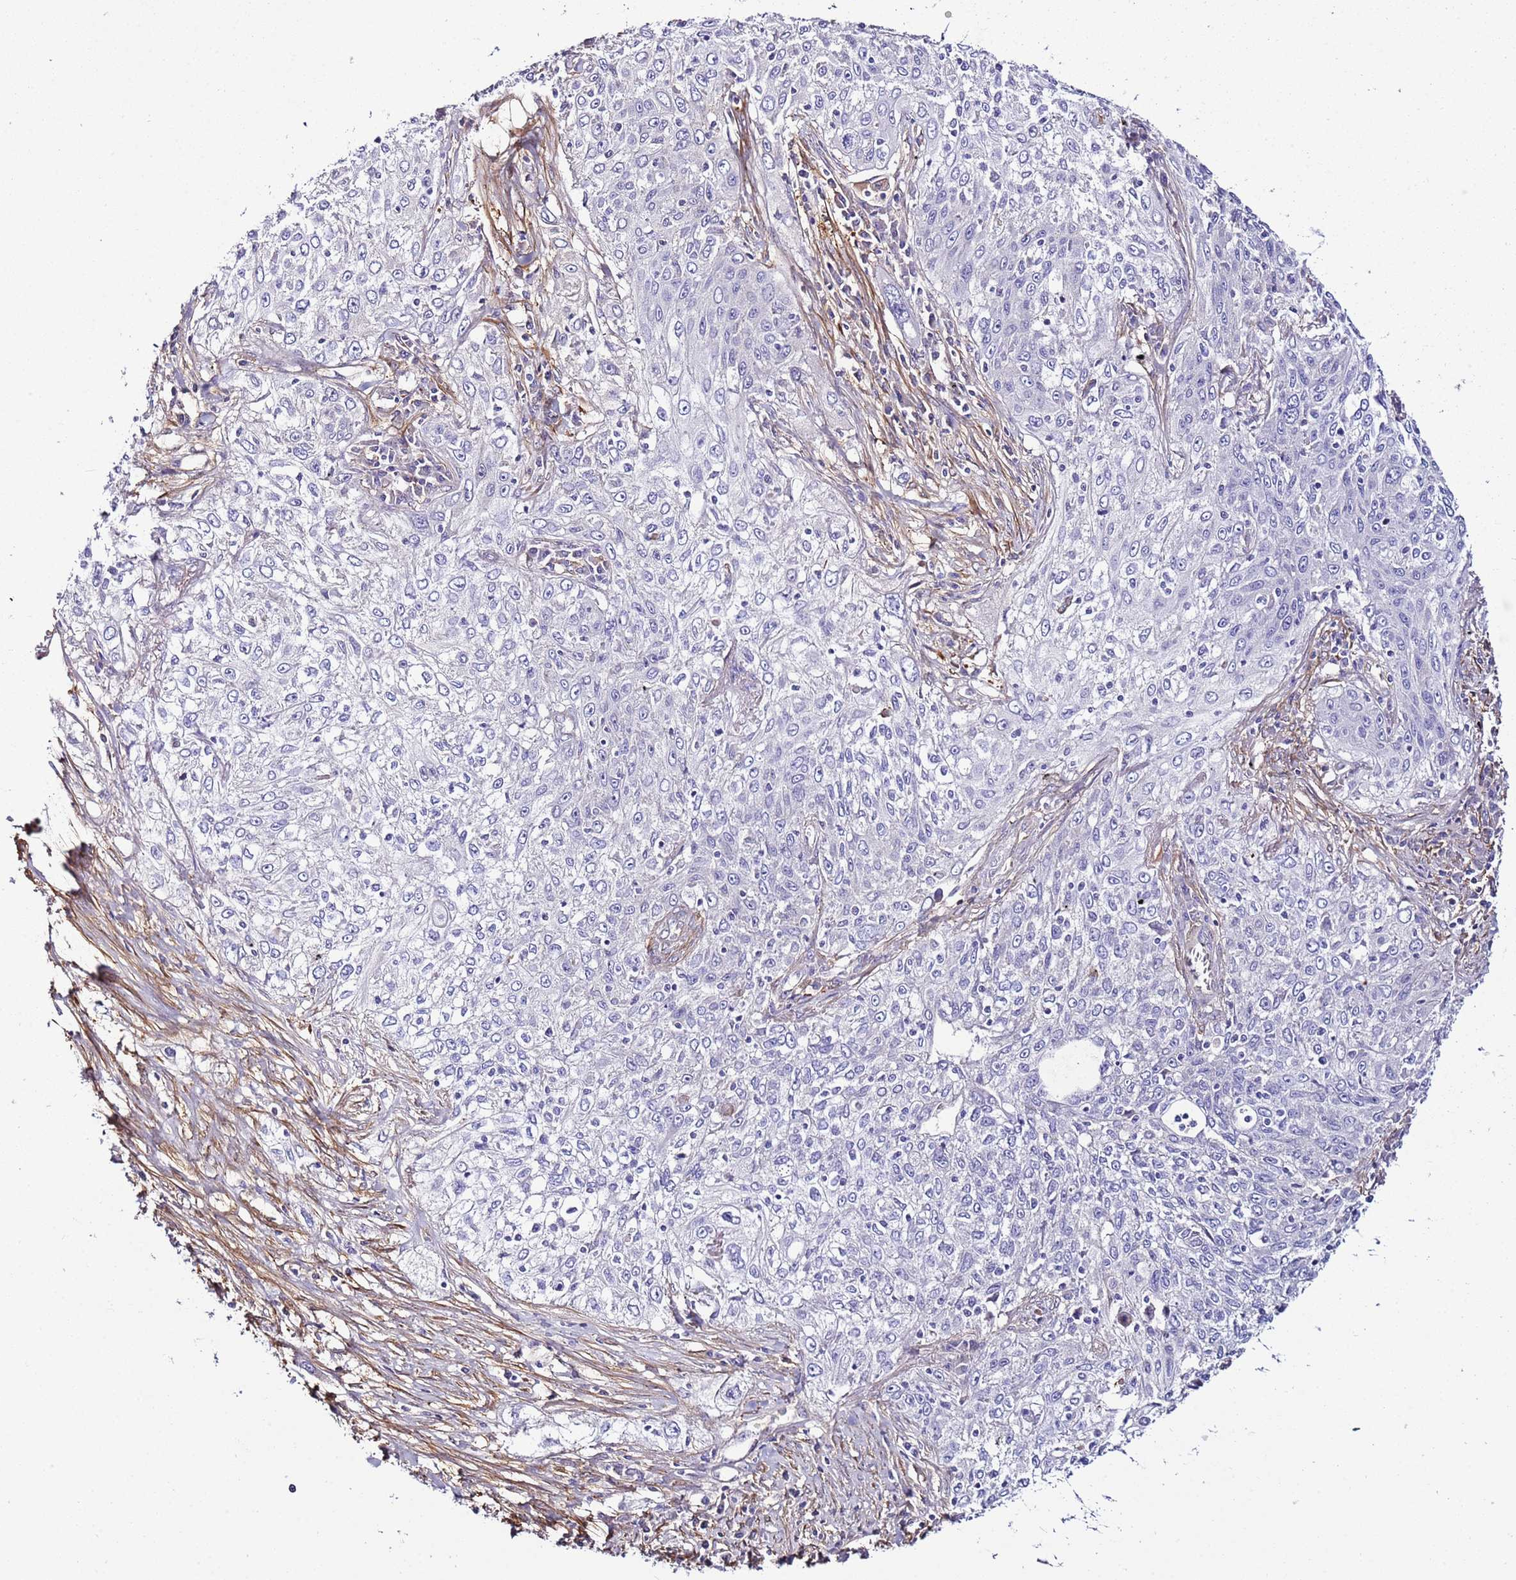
{"staining": {"intensity": "negative", "quantity": "none", "location": "none"}, "tissue": "lung cancer", "cell_type": "Tumor cells", "image_type": "cancer", "snomed": [{"axis": "morphology", "description": "Squamous cell carcinoma, NOS"}, {"axis": "topography", "description": "Lung"}], "caption": "Immunohistochemistry of squamous cell carcinoma (lung) demonstrates no positivity in tumor cells.", "gene": "FAM174C", "patient": {"sex": "female", "age": 69}}